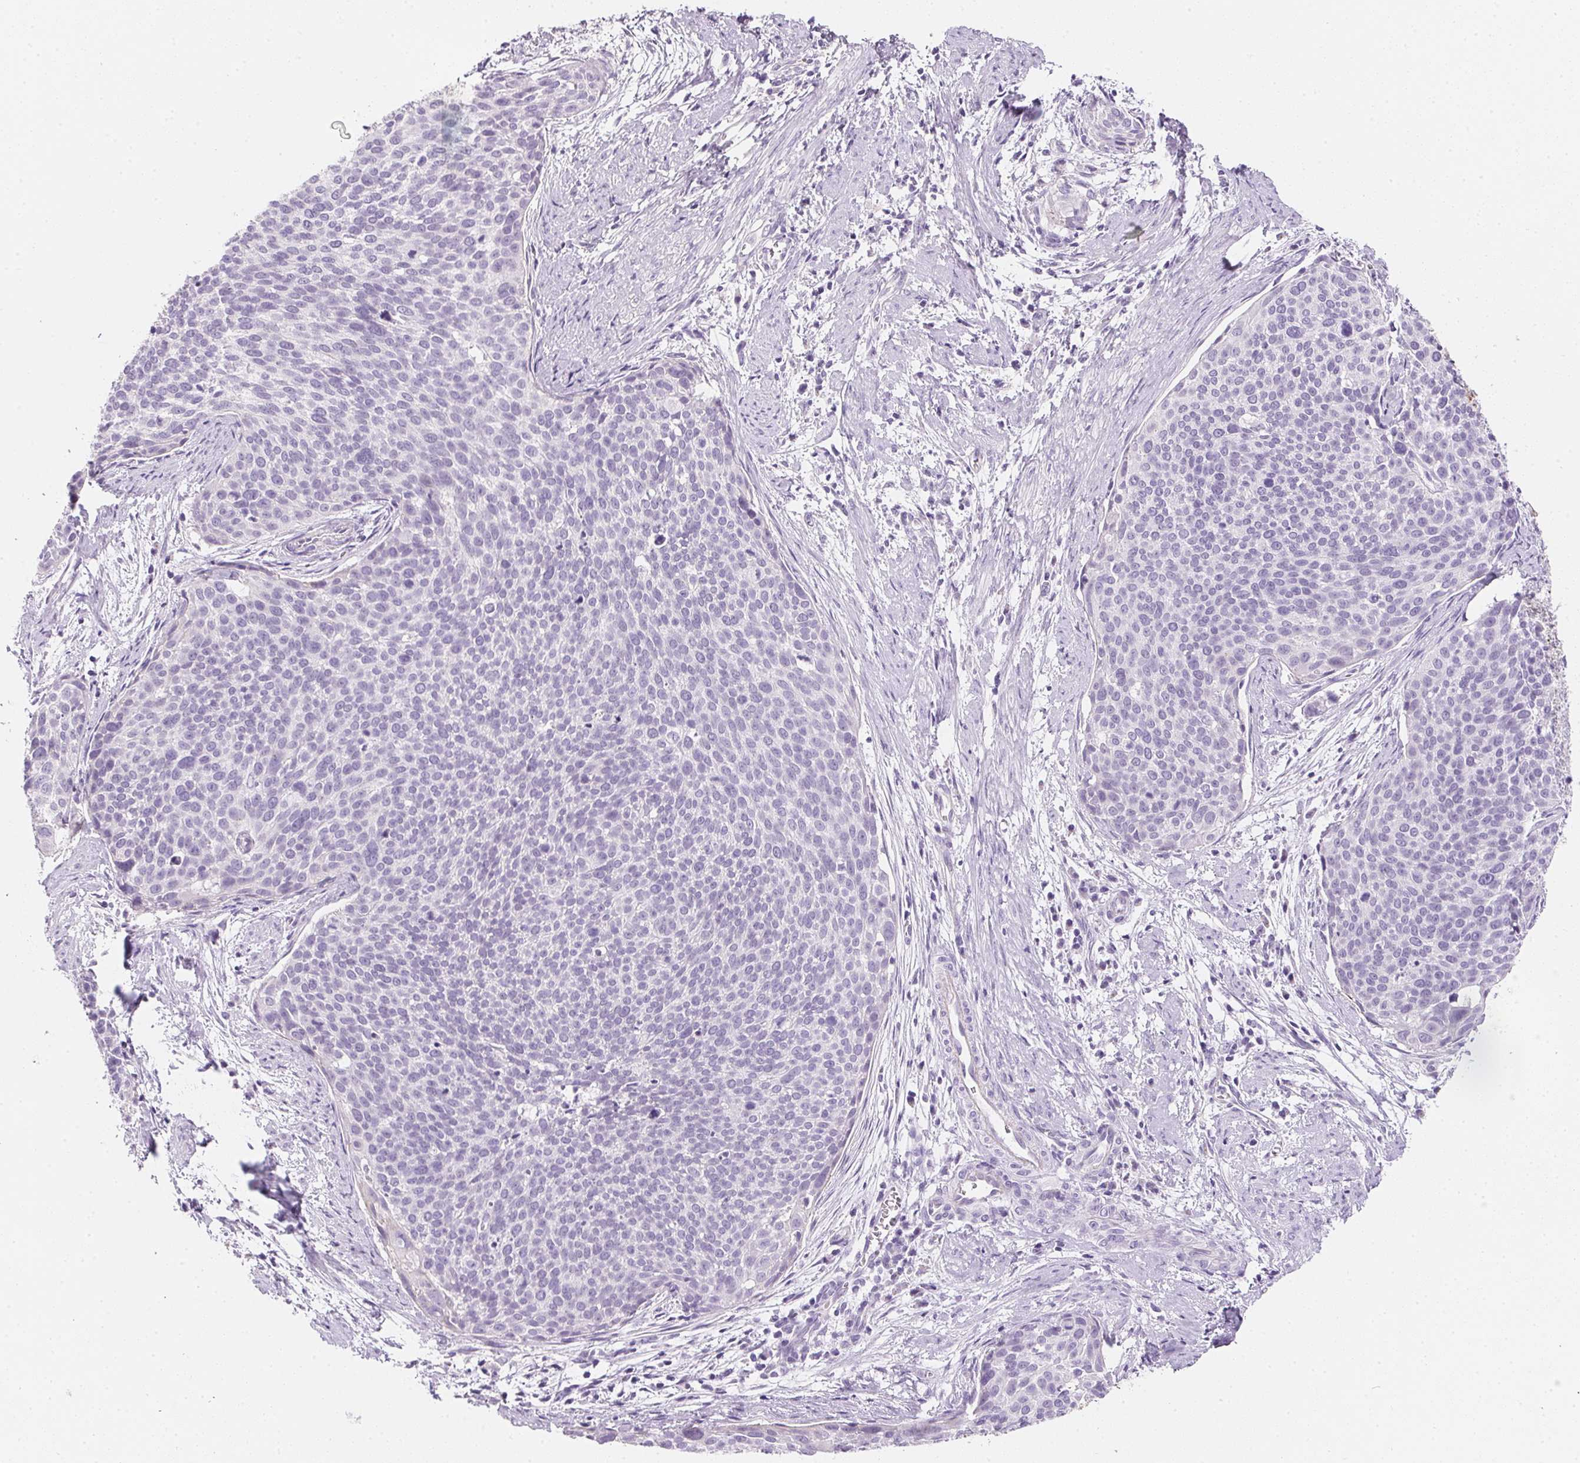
{"staining": {"intensity": "negative", "quantity": "none", "location": "none"}, "tissue": "cervical cancer", "cell_type": "Tumor cells", "image_type": "cancer", "snomed": [{"axis": "morphology", "description": "Squamous cell carcinoma, NOS"}, {"axis": "topography", "description": "Cervix"}], "caption": "The photomicrograph reveals no significant staining in tumor cells of cervical cancer (squamous cell carcinoma).", "gene": "AQP5", "patient": {"sex": "female", "age": 39}}